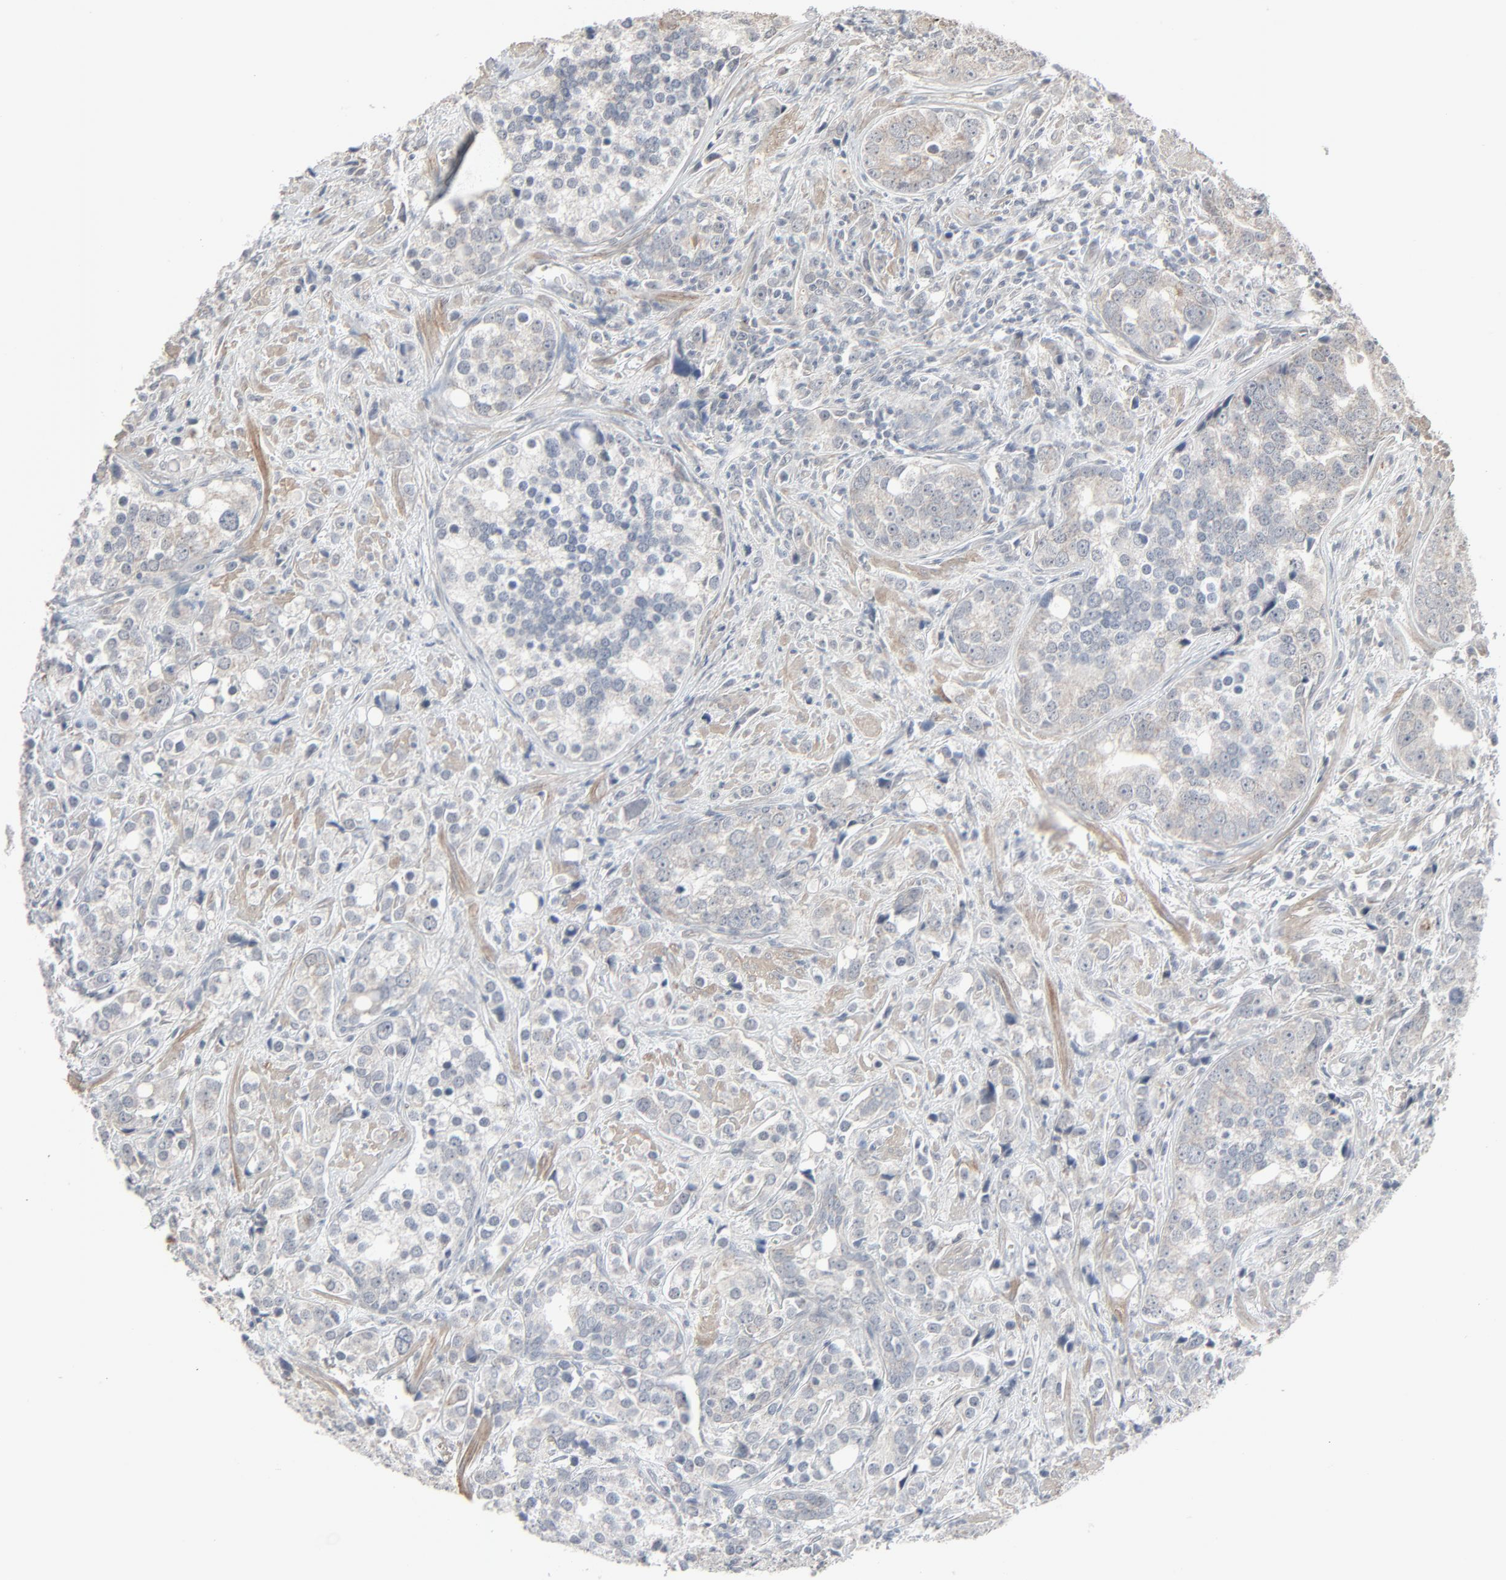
{"staining": {"intensity": "weak", "quantity": "25%-75%", "location": "cytoplasmic/membranous"}, "tissue": "prostate cancer", "cell_type": "Tumor cells", "image_type": "cancer", "snomed": [{"axis": "morphology", "description": "Adenocarcinoma, High grade"}, {"axis": "topography", "description": "Prostate"}], "caption": "A photomicrograph of human prostate cancer (adenocarcinoma (high-grade)) stained for a protein displays weak cytoplasmic/membranous brown staining in tumor cells. Using DAB (3,3'-diaminobenzidine) (brown) and hematoxylin (blue) stains, captured at high magnification using brightfield microscopy.", "gene": "NEUROD1", "patient": {"sex": "male", "age": 71}}